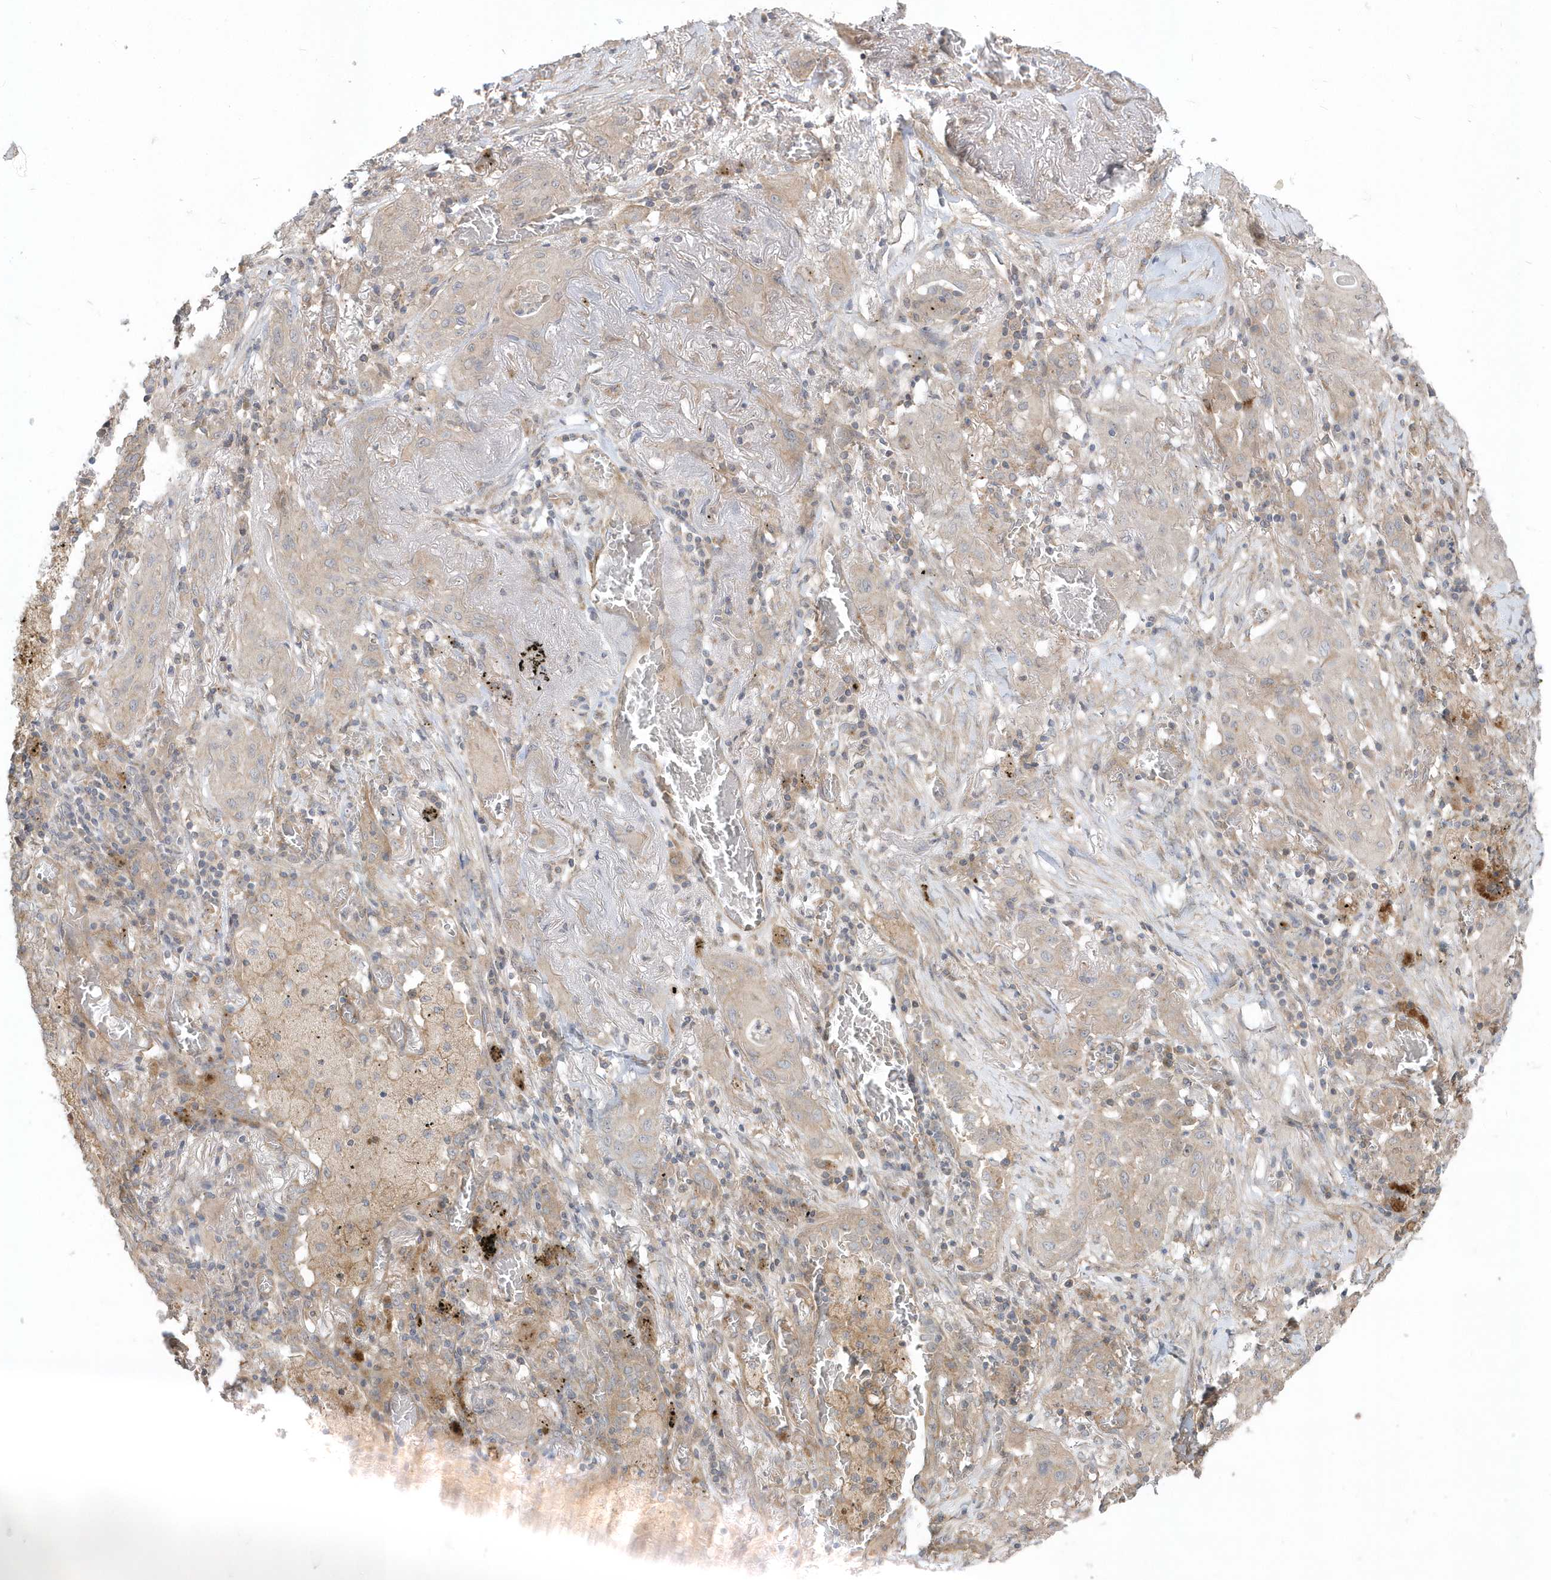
{"staining": {"intensity": "negative", "quantity": "none", "location": "none"}, "tissue": "lung cancer", "cell_type": "Tumor cells", "image_type": "cancer", "snomed": [{"axis": "morphology", "description": "Squamous cell carcinoma, NOS"}, {"axis": "topography", "description": "Lung"}], "caption": "High magnification brightfield microscopy of lung cancer stained with DAB (brown) and counterstained with hematoxylin (blue): tumor cells show no significant expression.", "gene": "ACTR1A", "patient": {"sex": "female", "age": 47}}